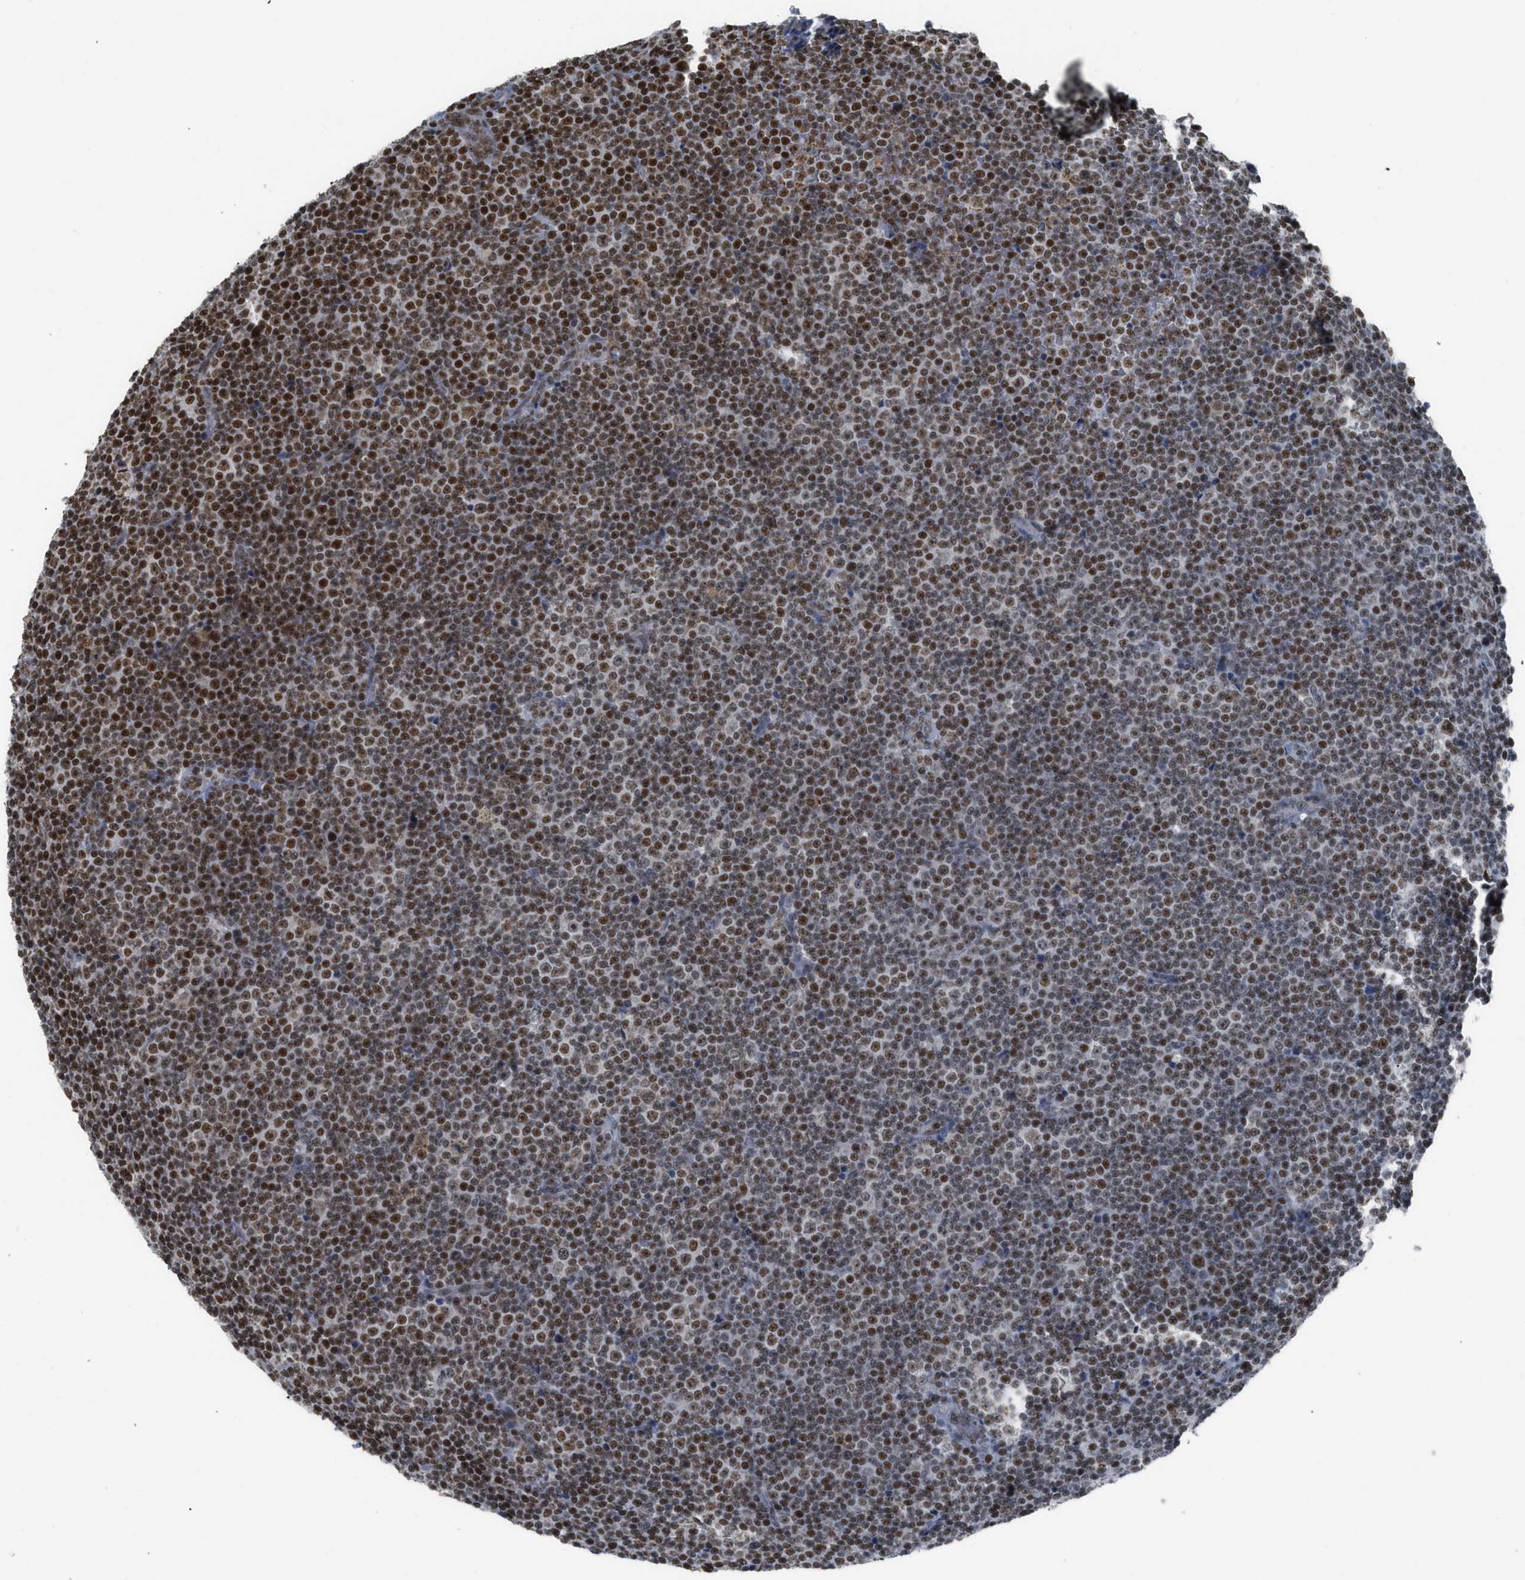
{"staining": {"intensity": "strong", "quantity": ">75%", "location": "nuclear"}, "tissue": "lymphoma", "cell_type": "Tumor cells", "image_type": "cancer", "snomed": [{"axis": "morphology", "description": "Malignant lymphoma, non-Hodgkin's type, Low grade"}, {"axis": "topography", "description": "Lymph node"}], "caption": "This is an image of immunohistochemistry staining of low-grade malignant lymphoma, non-Hodgkin's type, which shows strong staining in the nuclear of tumor cells.", "gene": "RAD51B", "patient": {"sex": "female", "age": 67}}